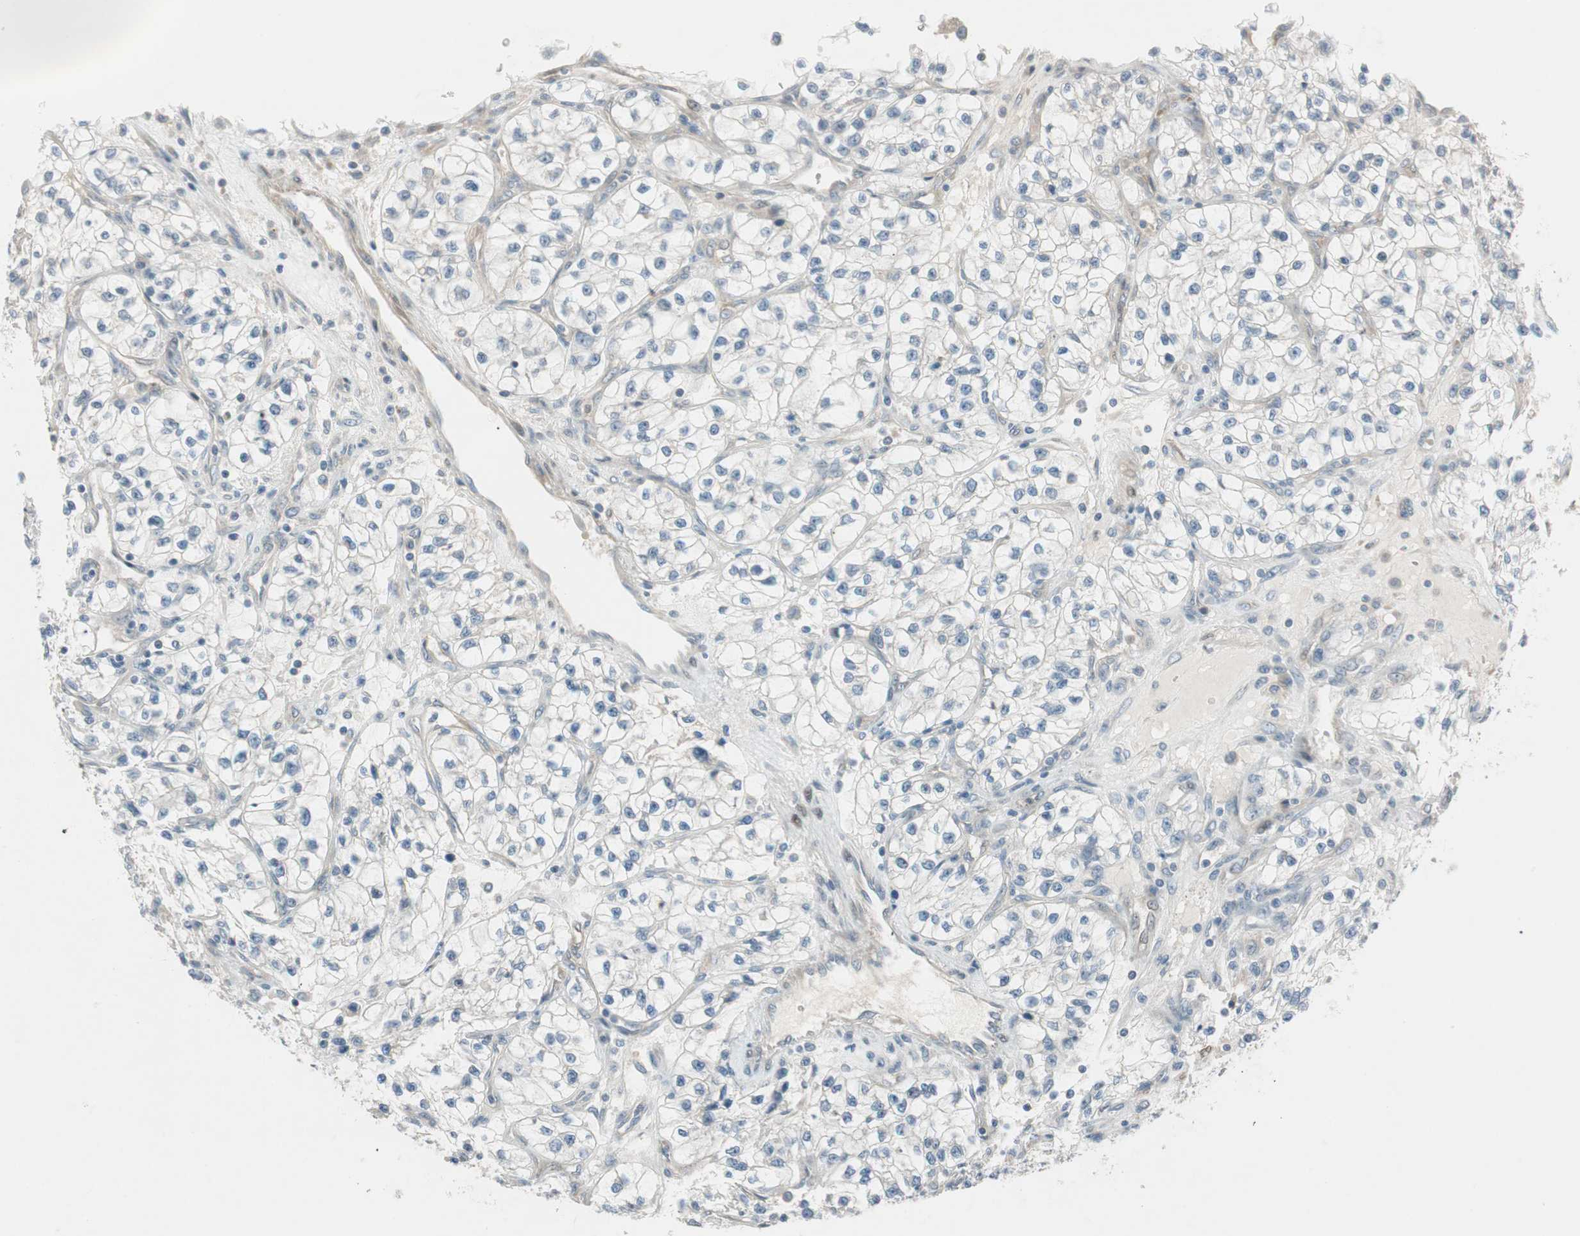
{"staining": {"intensity": "negative", "quantity": "none", "location": "none"}, "tissue": "renal cancer", "cell_type": "Tumor cells", "image_type": "cancer", "snomed": [{"axis": "morphology", "description": "Adenocarcinoma, NOS"}, {"axis": "topography", "description": "Kidney"}], "caption": "Immunohistochemistry of human renal cancer (adenocarcinoma) exhibits no staining in tumor cells.", "gene": "CGRRF1", "patient": {"sex": "female", "age": 57}}